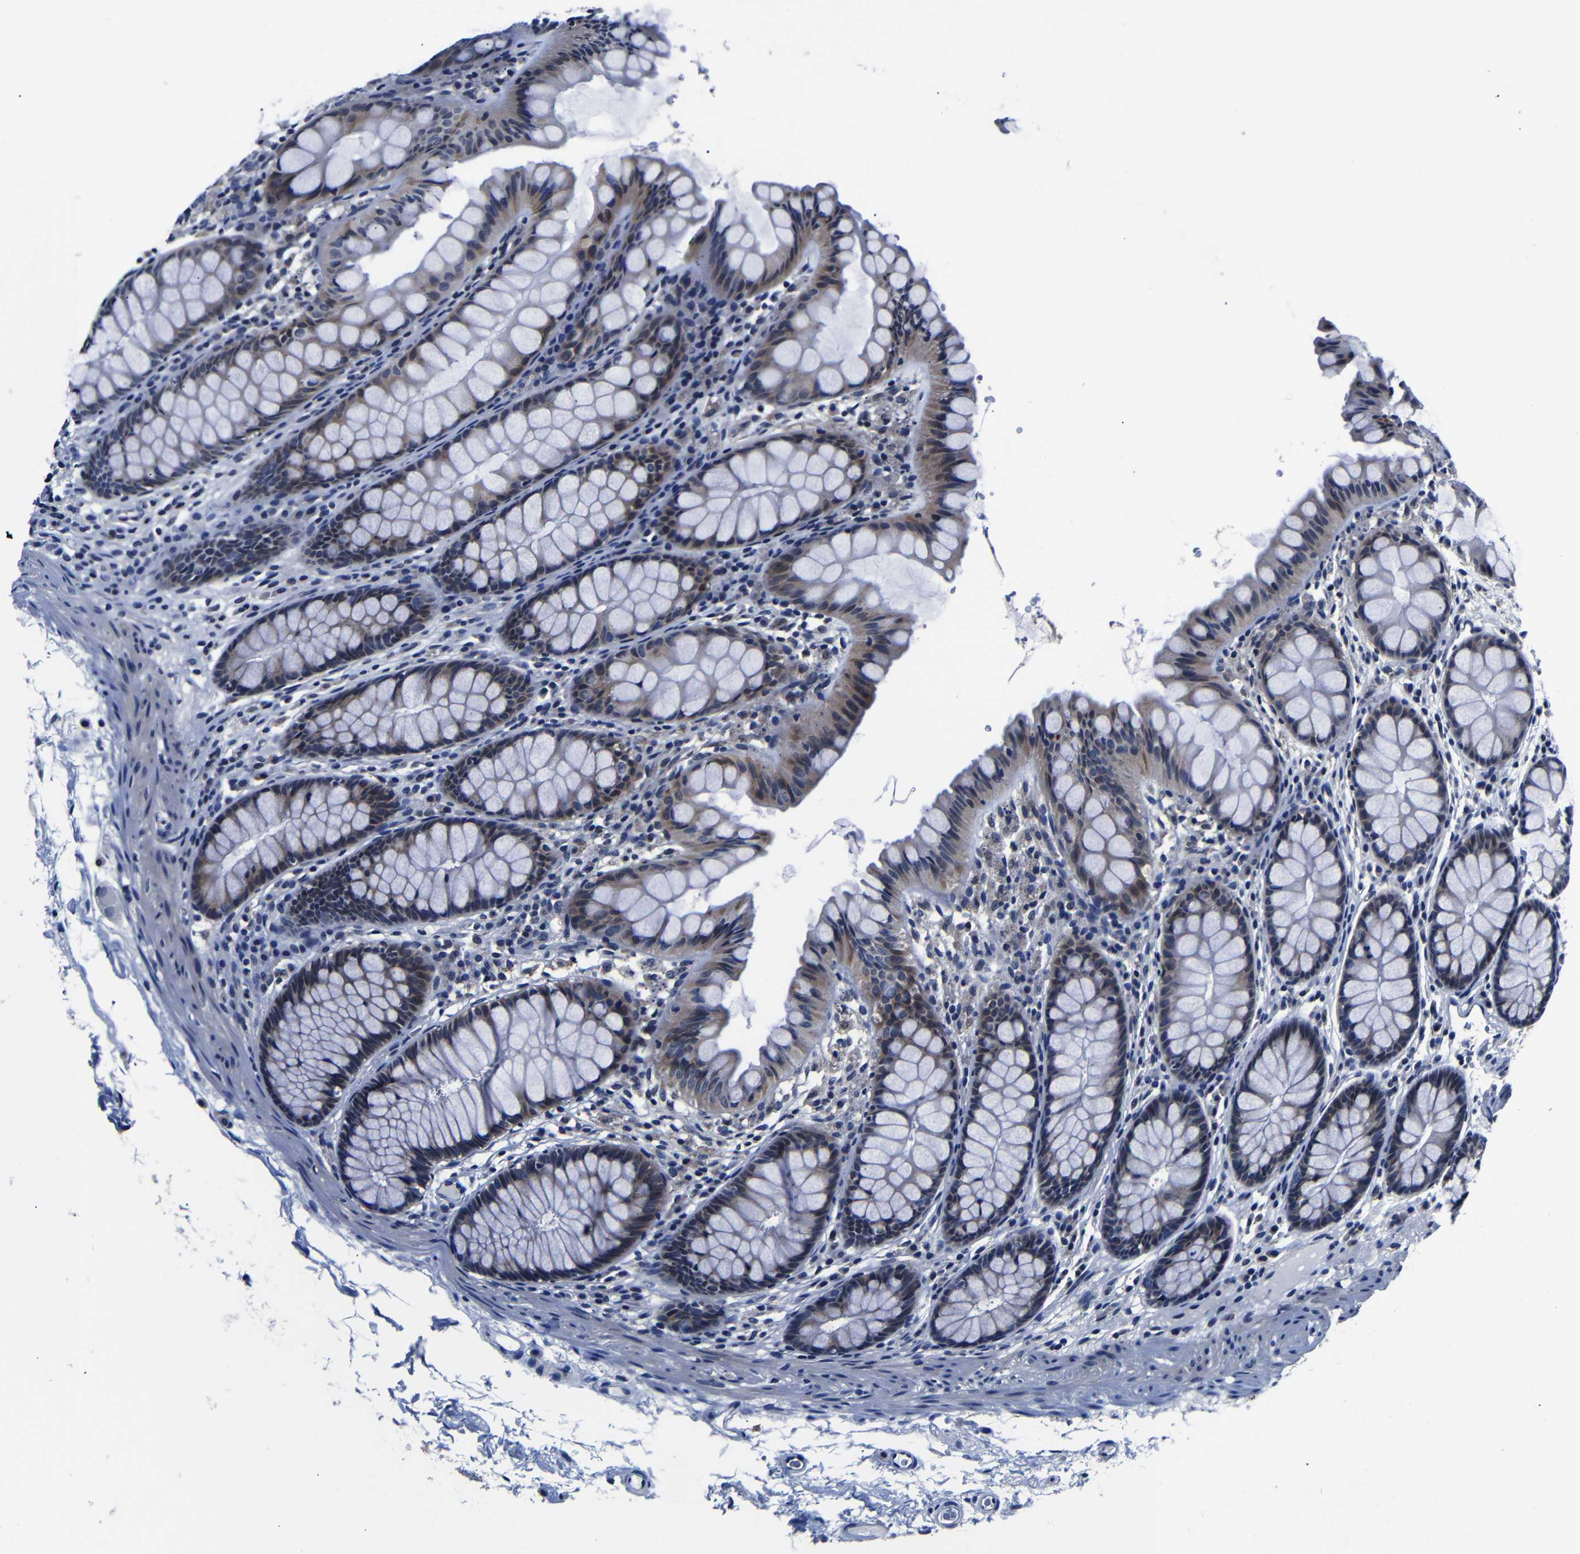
{"staining": {"intensity": "negative", "quantity": "none", "location": "none"}, "tissue": "colon", "cell_type": "Endothelial cells", "image_type": "normal", "snomed": [{"axis": "morphology", "description": "Normal tissue, NOS"}, {"axis": "topography", "description": "Colon"}], "caption": "Unremarkable colon was stained to show a protein in brown. There is no significant expression in endothelial cells.", "gene": "DEPP1", "patient": {"sex": "female", "age": 55}}